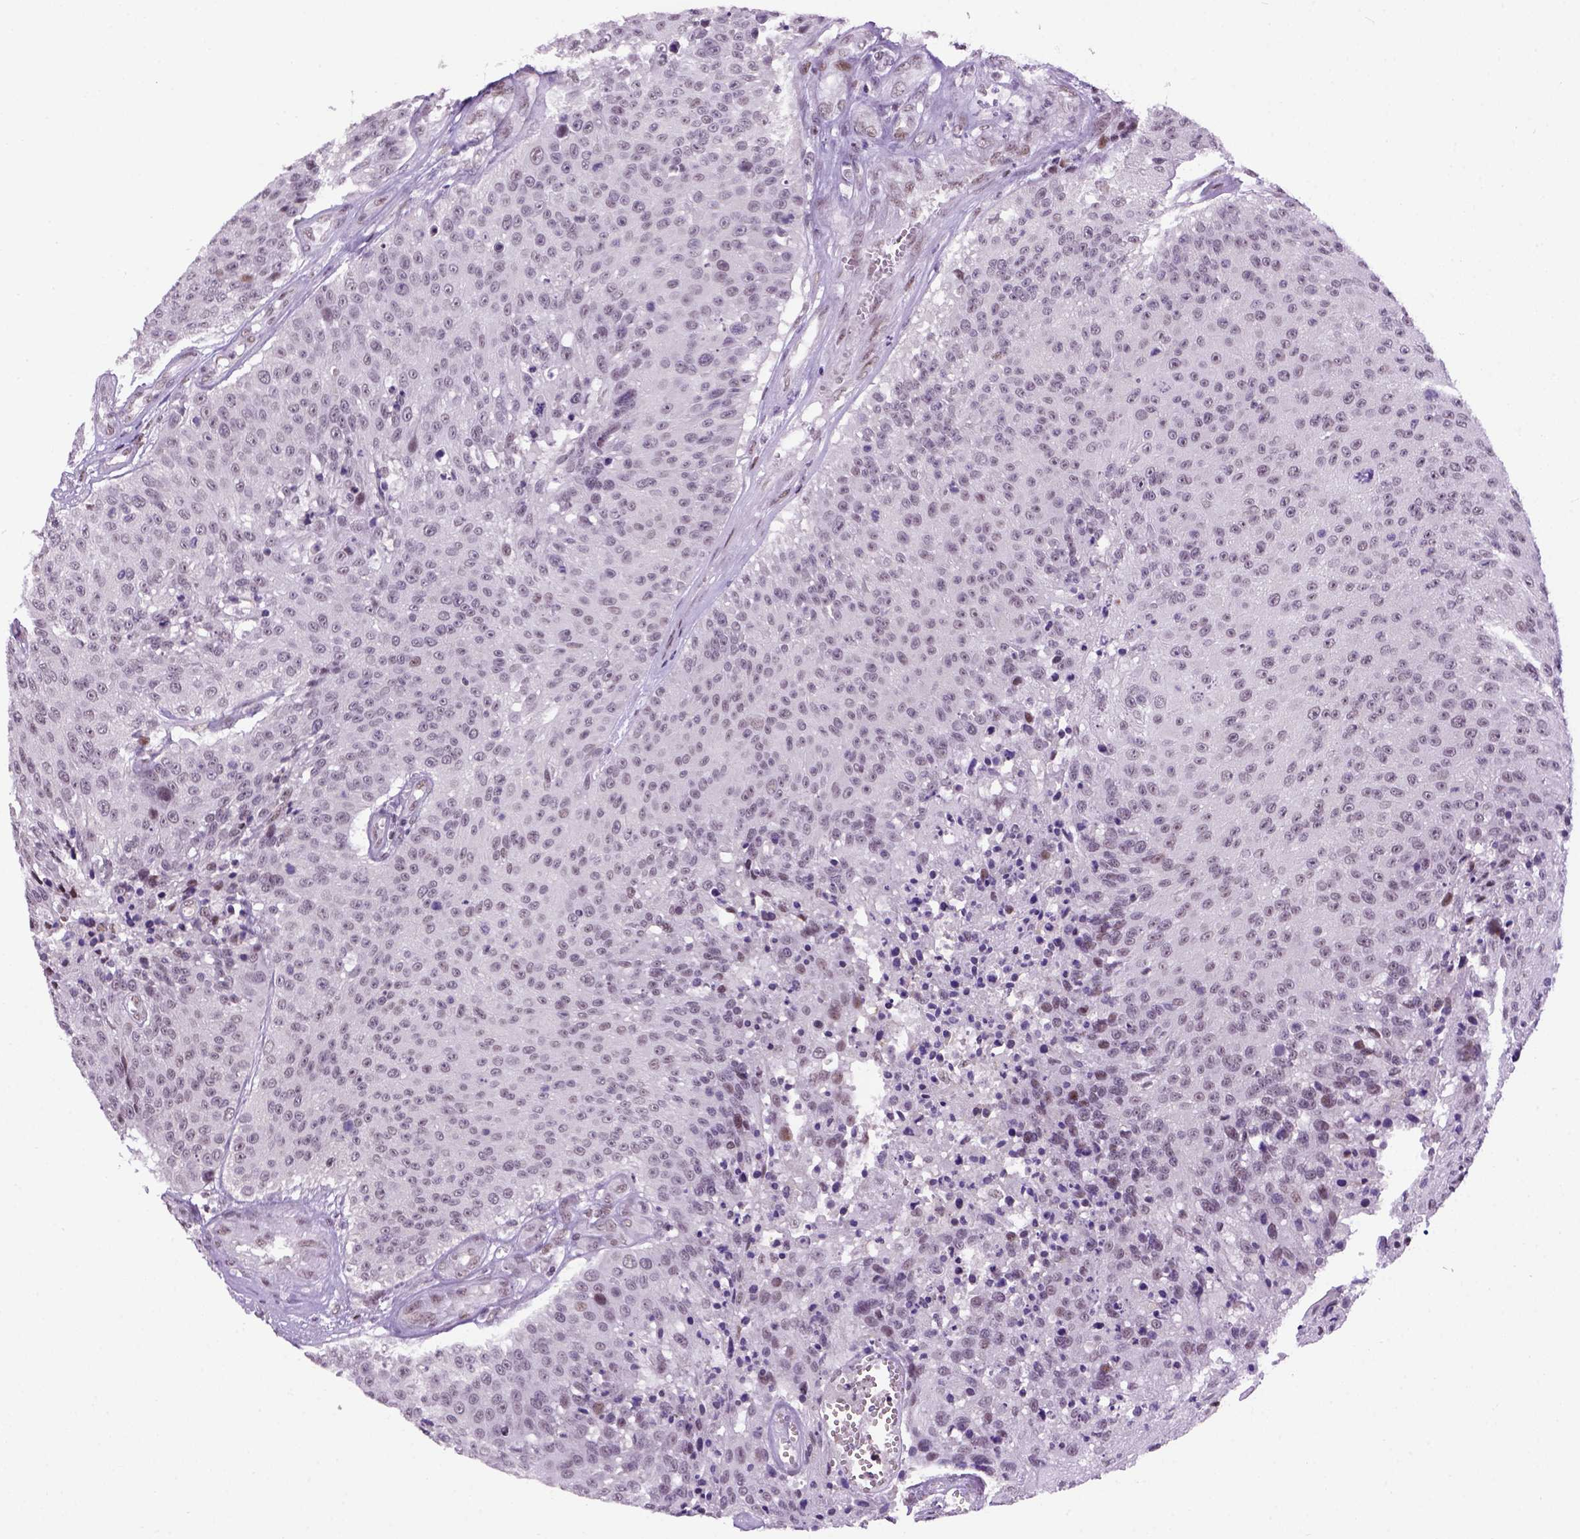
{"staining": {"intensity": "moderate", "quantity": "<25%", "location": "nuclear"}, "tissue": "urothelial cancer", "cell_type": "Tumor cells", "image_type": "cancer", "snomed": [{"axis": "morphology", "description": "Urothelial carcinoma, NOS"}, {"axis": "topography", "description": "Urinary bladder"}], "caption": "A micrograph showing moderate nuclear positivity in approximately <25% of tumor cells in transitional cell carcinoma, as visualized by brown immunohistochemical staining.", "gene": "TBPL1", "patient": {"sex": "male", "age": 55}}